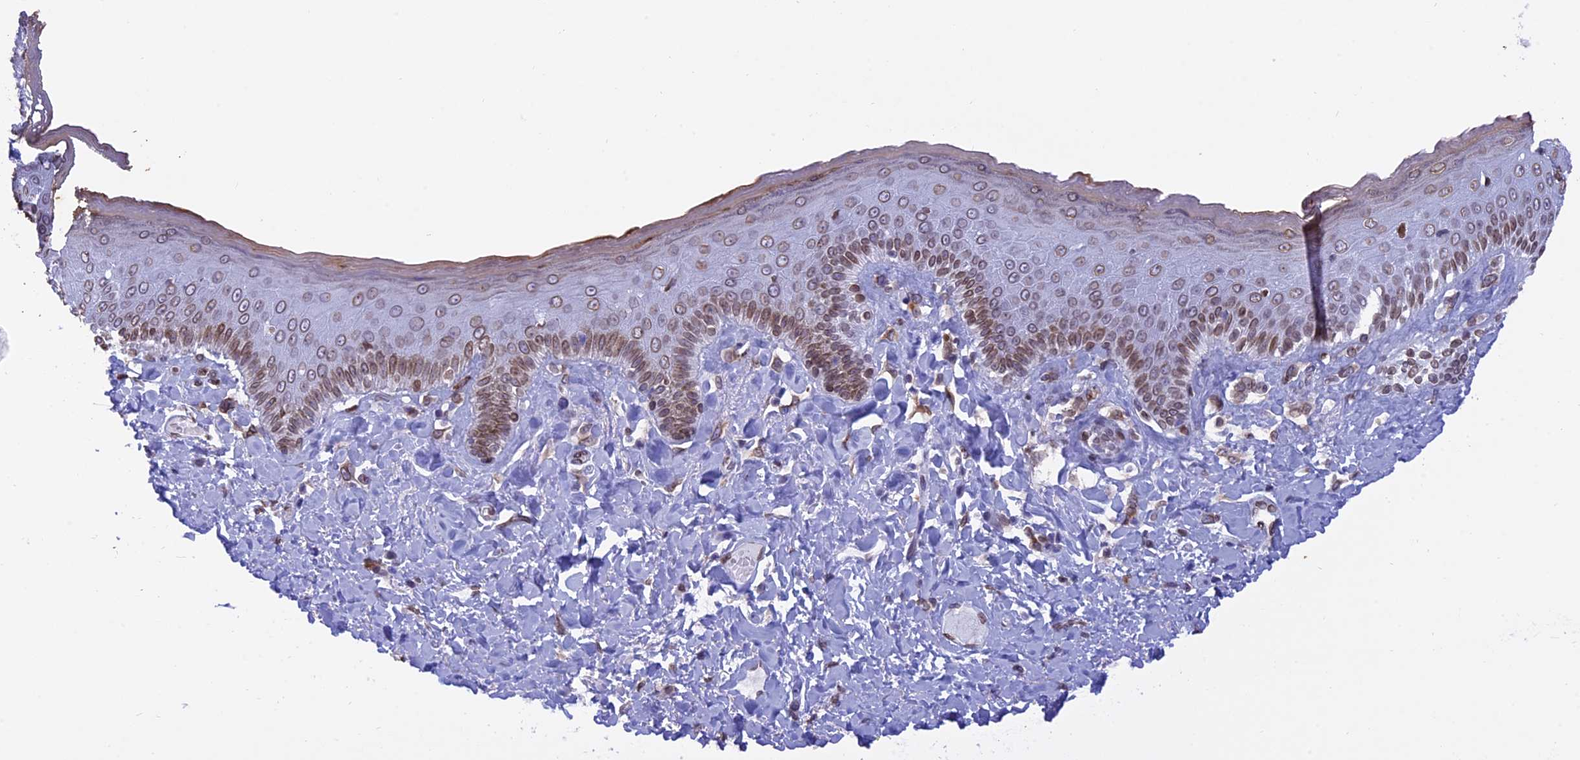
{"staining": {"intensity": "moderate", "quantity": "25%-75%", "location": "cytoplasmic/membranous,nuclear"}, "tissue": "skin", "cell_type": "Epidermal cells", "image_type": "normal", "snomed": [{"axis": "morphology", "description": "Normal tissue, NOS"}, {"axis": "topography", "description": "Anal"}], "caption": "Skin stained with DAB immunohistochemistry reveals medium levels of moderate cytoplasmic/membranous,nuclear expression in about 25%-75% of epidermal cells. (brown staining indicates protein expression, while blue staining denotes nuclei).", "gene": "TMPRSS7", "patient": {"sex": "male", "age": 69}}